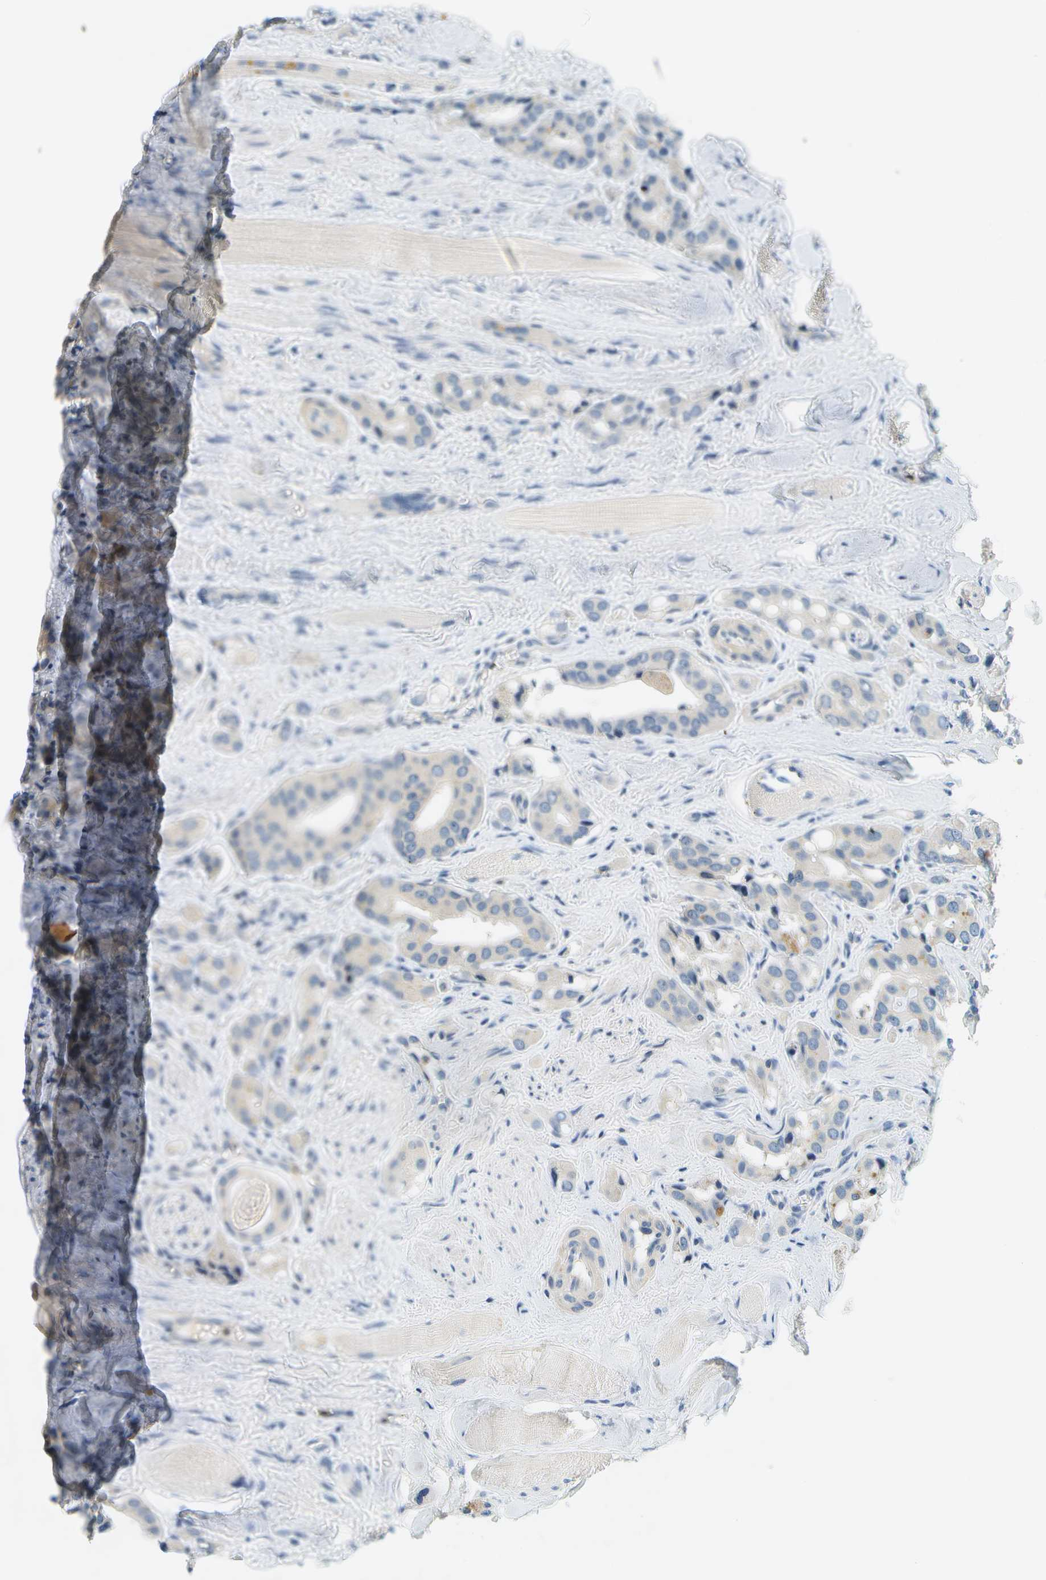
{"staining": {"intensity": "negative", "quantity": "none", "location": "none"}, "tissue": "prostate cancer", "cell_type": "Tumor cells", "image_type": "cancer", "snomed": [{"axis": "morphology", "description": "Adenocarcinoma, High grade"}, {"axis": "topography", "description": "Prostate"}], "caption": "An image of prostate cancer stained for a protein displays no brown staining in tumor cells.", "gene": "RASGRP2", "patient": {"sex": "male", "age": 52}}